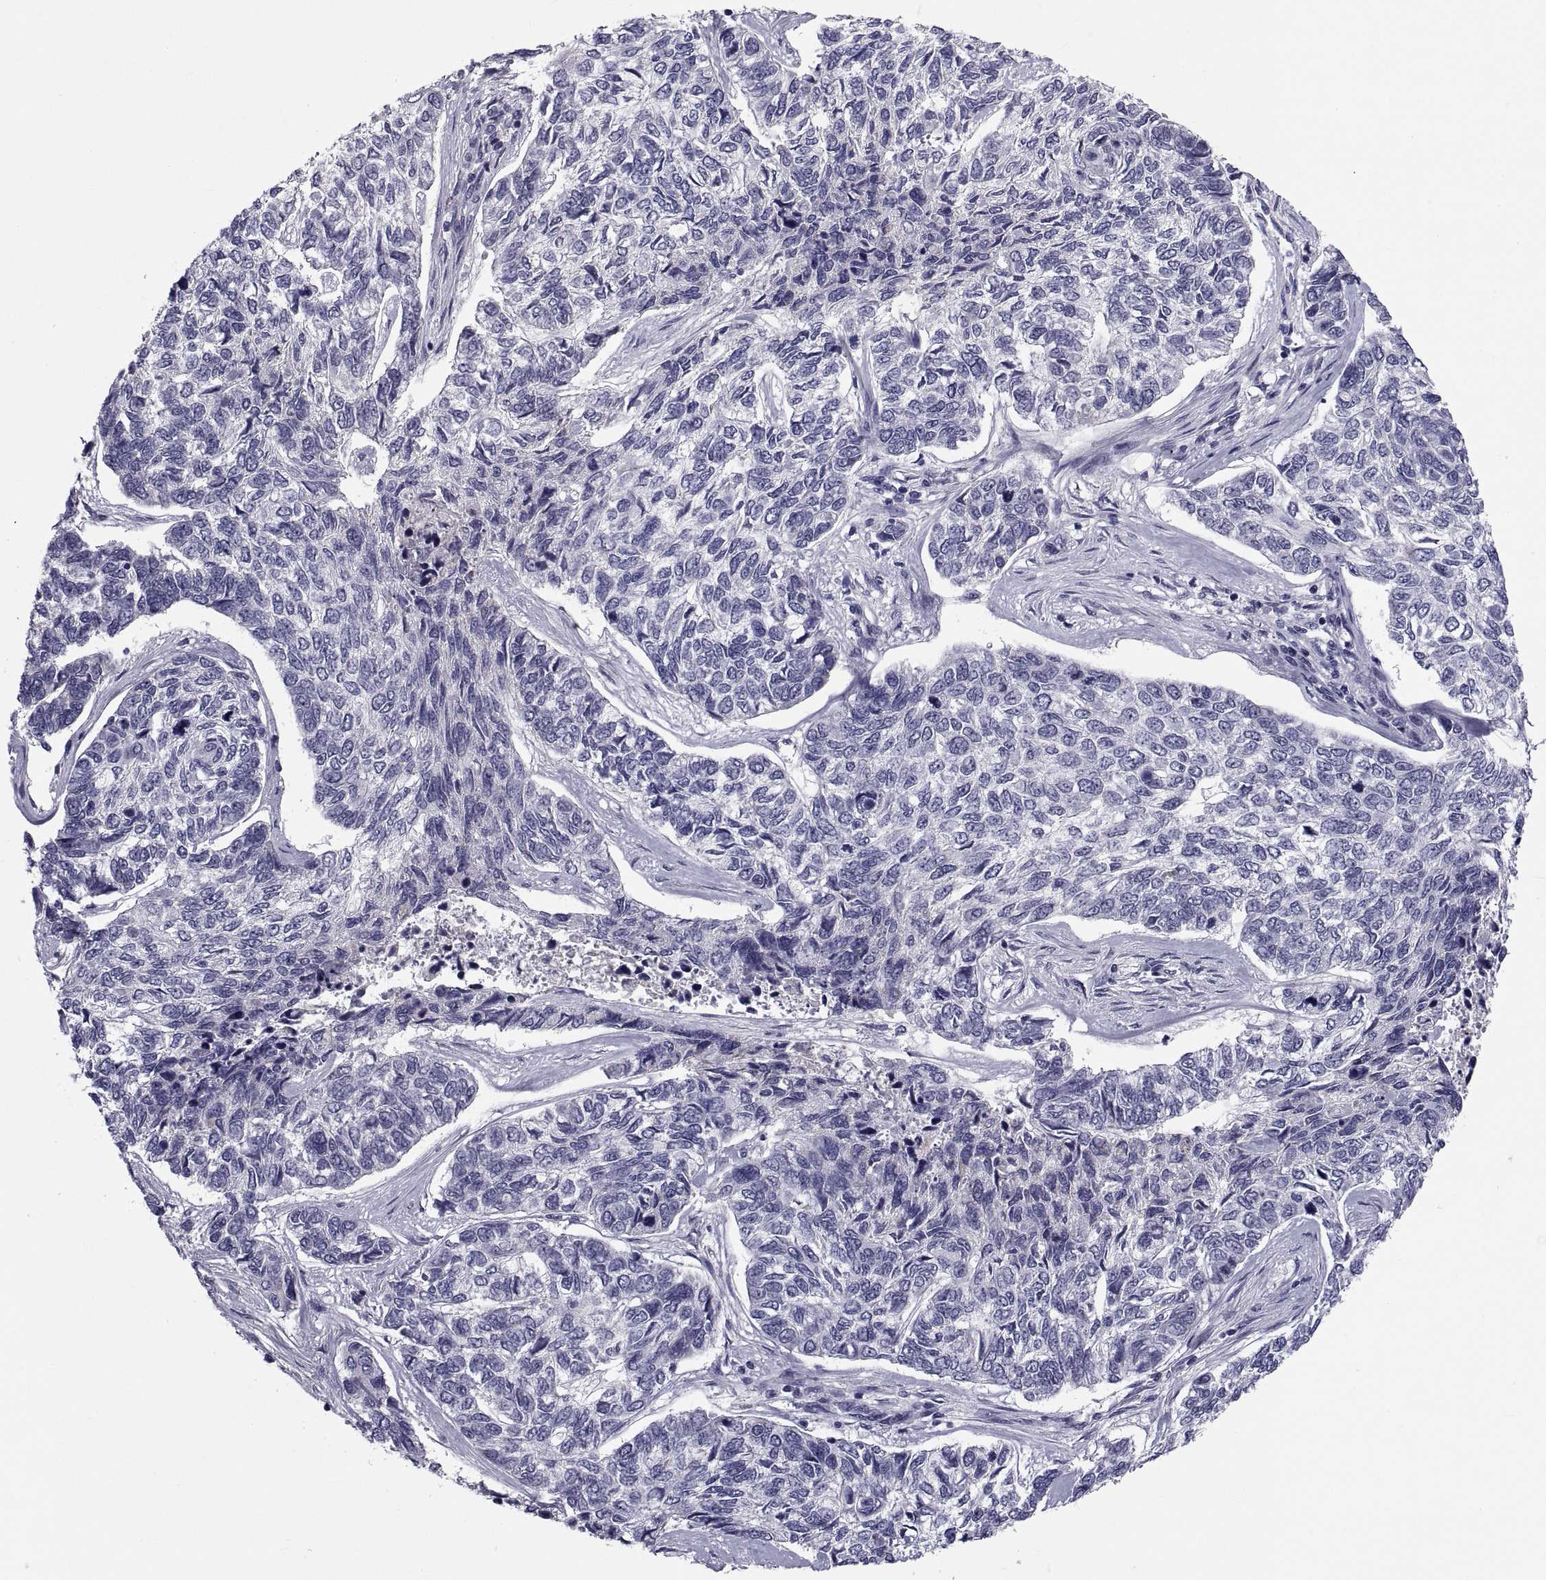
{"staining": {"intensity": "negative", "quantity": "none", "location": "none"}, "tissue": "skin cancer", "cell_type": "Tumor cells", "image_type": "cancer", "snomed": [{"axis": "morphology", "description": "Basal cell carcinoma"}, {"axis": "topography", "description": "Skin"}], "caption": "An immunohistochemistry photomicrograph of skin basal cell carcinoma is shown. There is no staining in tumor cells of skin basal cell carcinoma.", "gene": "PDZRN4", "patient": {"sex": "female", "age": 65}}